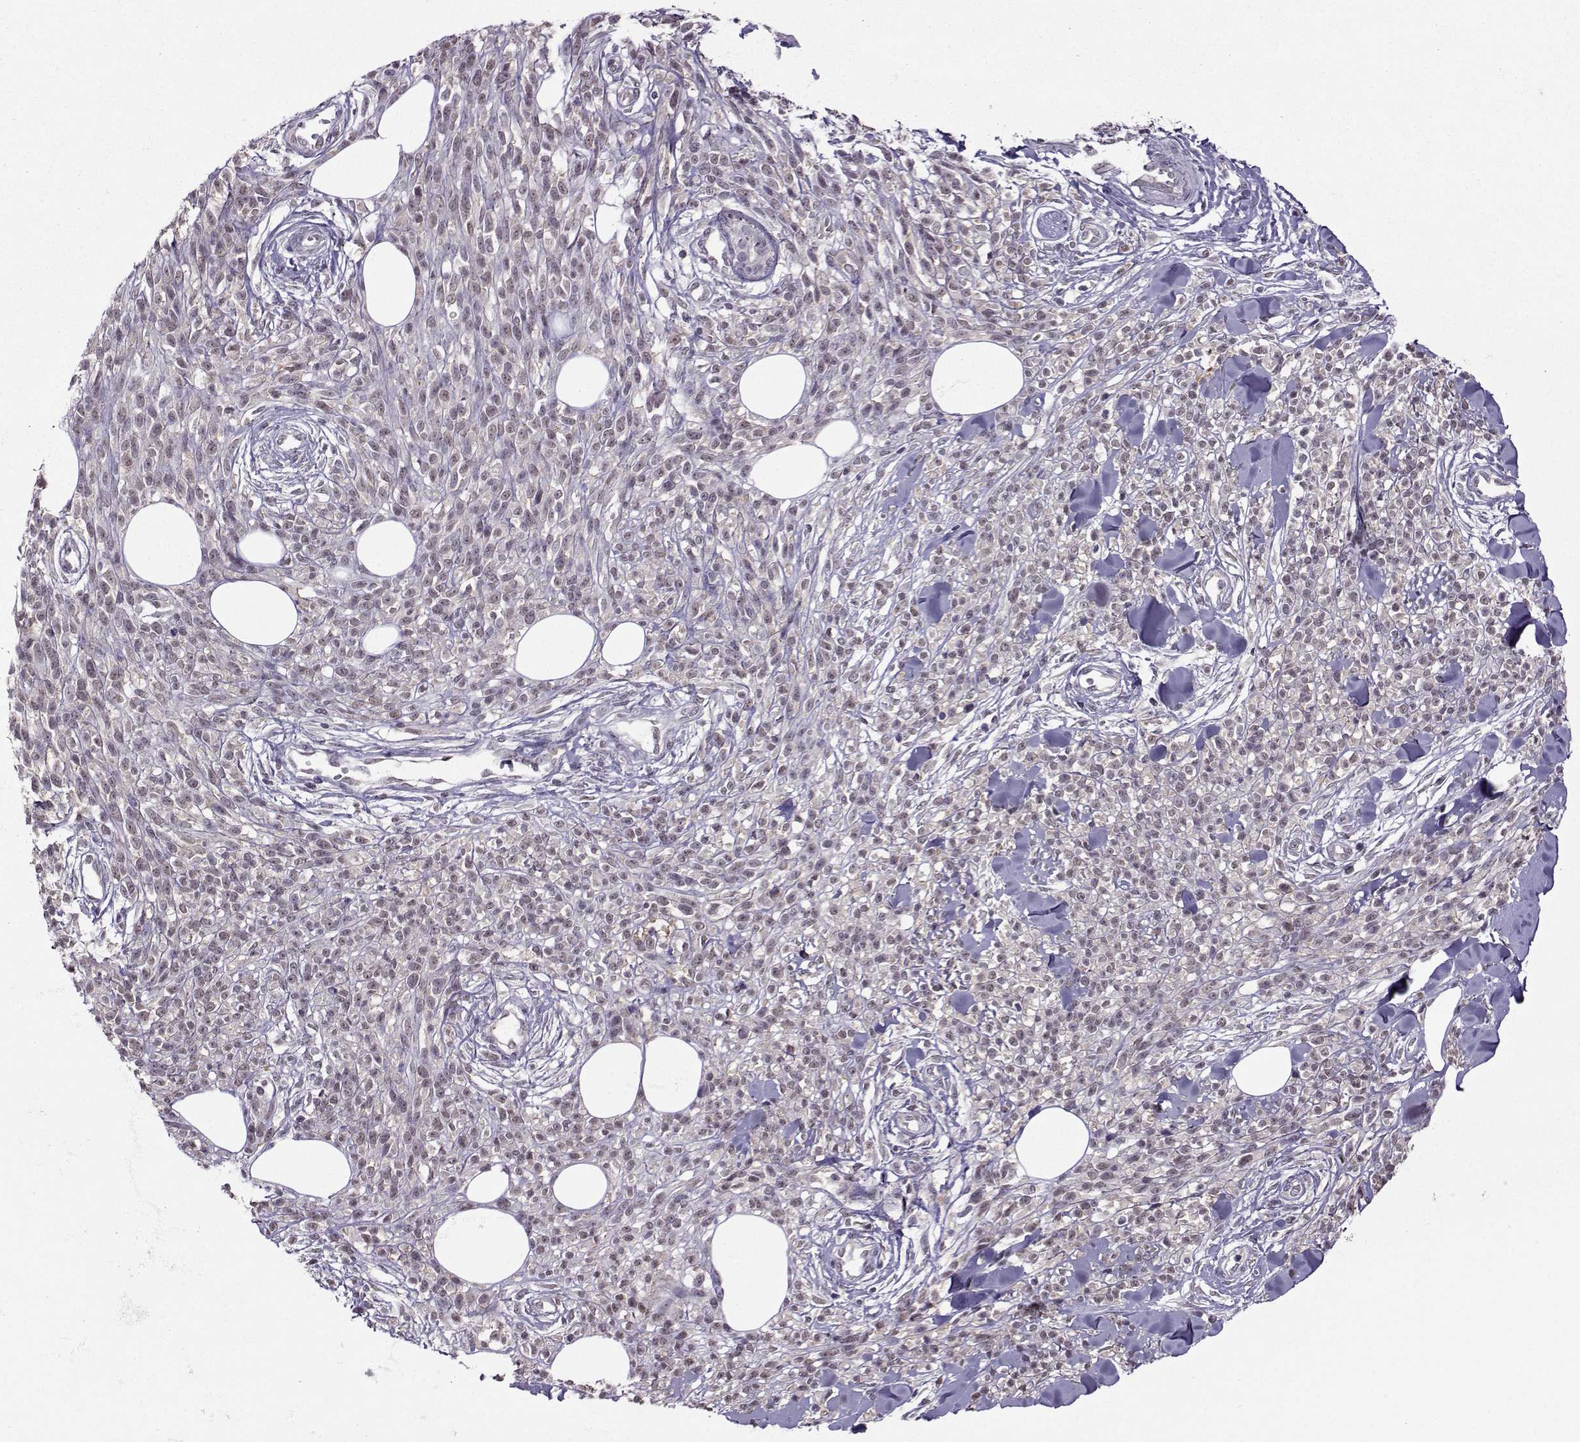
{"staining": {"intensity": "weak", "quantity": "<25%", "location": "cytoplasmic/membranous"}, "tissue": "melanoma", "cell_type": "Tumor cells", "image_type": "cancer", "snomed": [{"axis": "morphology", "description": "Malignant melanoma, NOS"}, {"axis": "topography", "description": "Skin"}, {"axis": "topography", "description": "Skin of trunk"}], "caption": "DAB immunohistochemical staining of melanoma reveals no significant positivity in tumor cells.", "gene": "DDX20", "patient": {"sex": "male", "age": 74}}